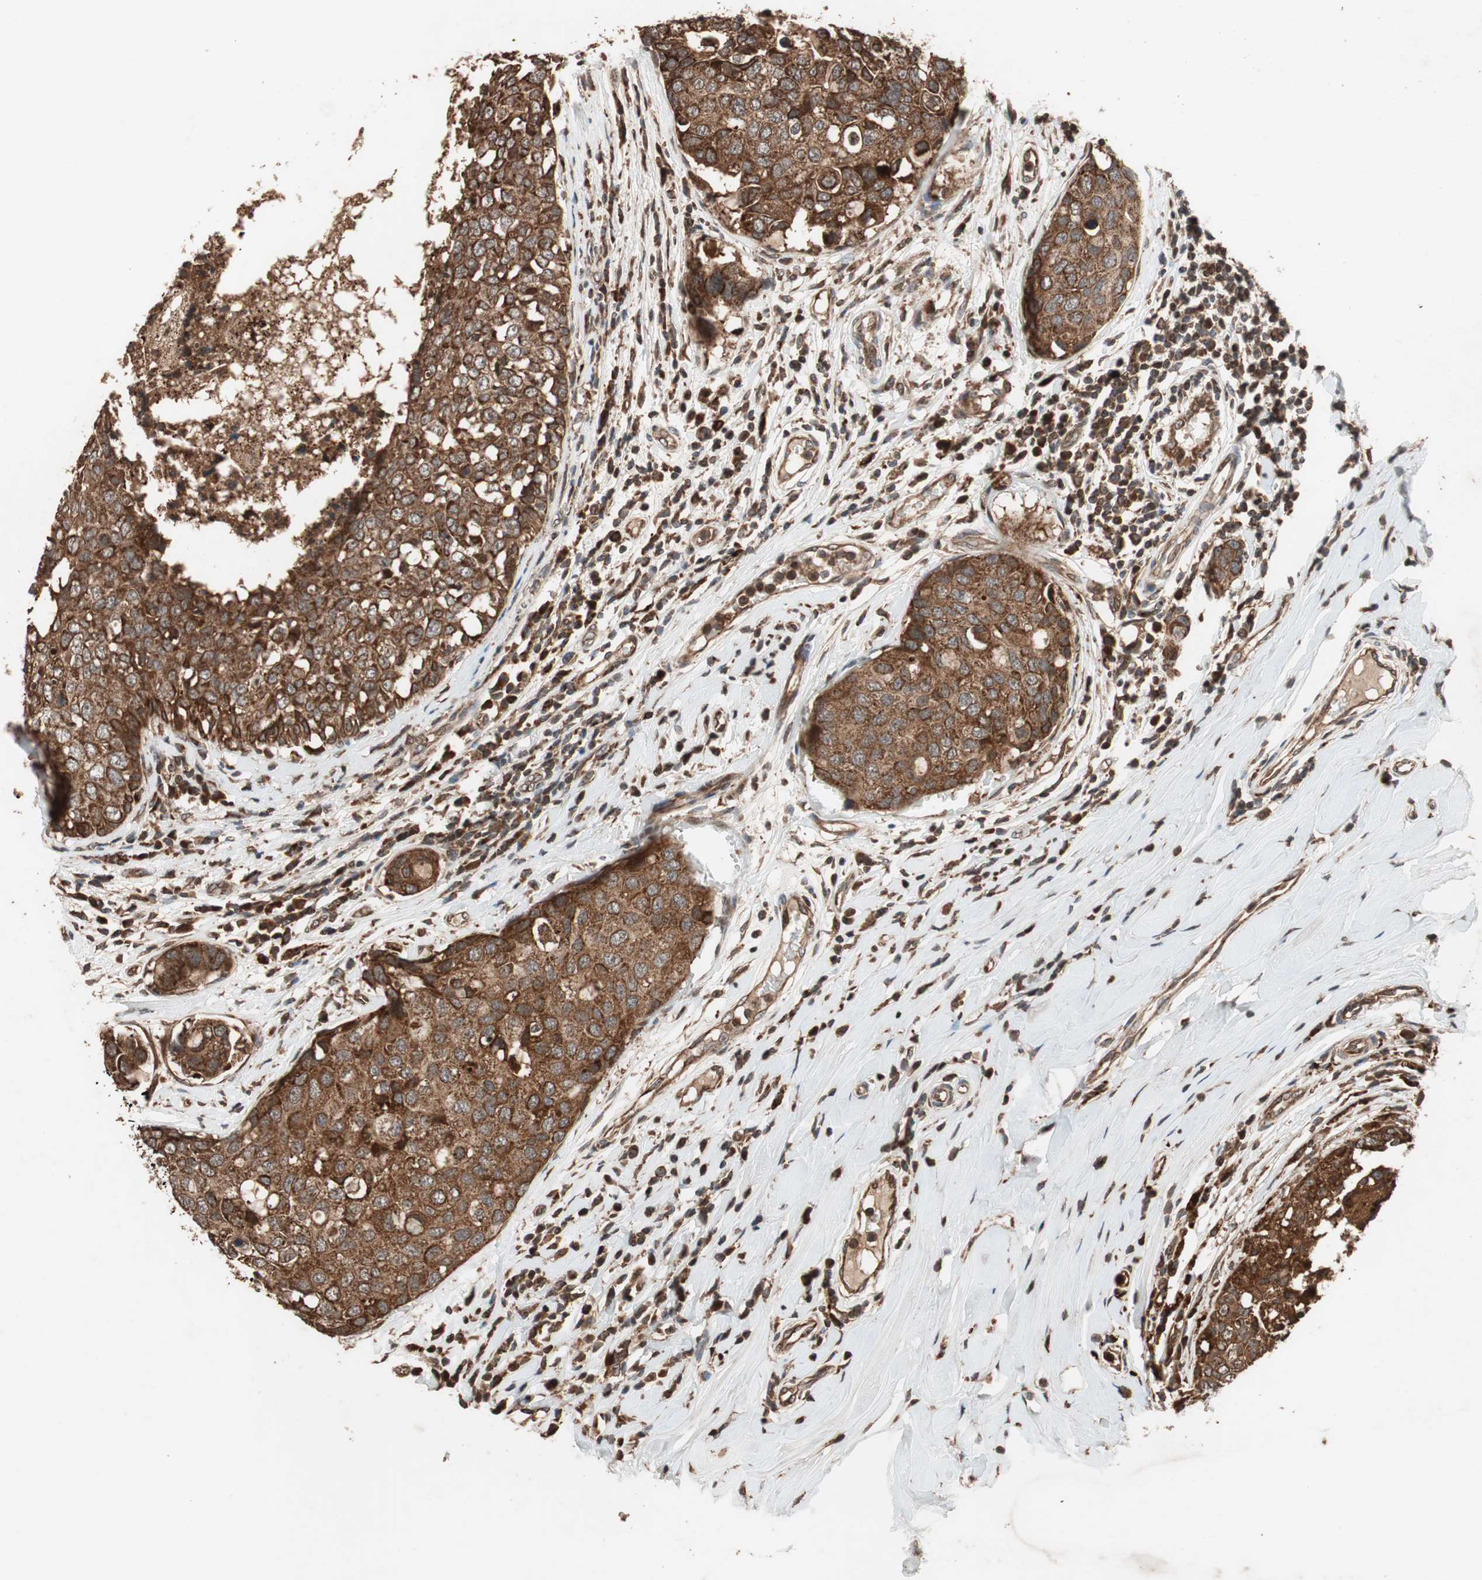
{"staining": {"intensity": "strong", "quantity": ">75%", "location": "cytoplasmic/membranous"}, "tissue": "breast cancer", "cell_type": "Tumor cells", "image_type": "cancer", "snomed": [{"axis": "morphology", "description": "Duct carcinoma"}, {"axis": "topography", "description": "Breast"}], "caption": "Immunohistochemical staining of breast cancer (infiltrating ductal carcinoma) displays high levels of strong cytoplasmic/membranous protein expression in approximately >75% of tumor cells. Ihc stains the protein of interest in brown and the nuclei are stained blue.", "gene": "RAB1A", "patient": {"sex": "female", "age": 27}}